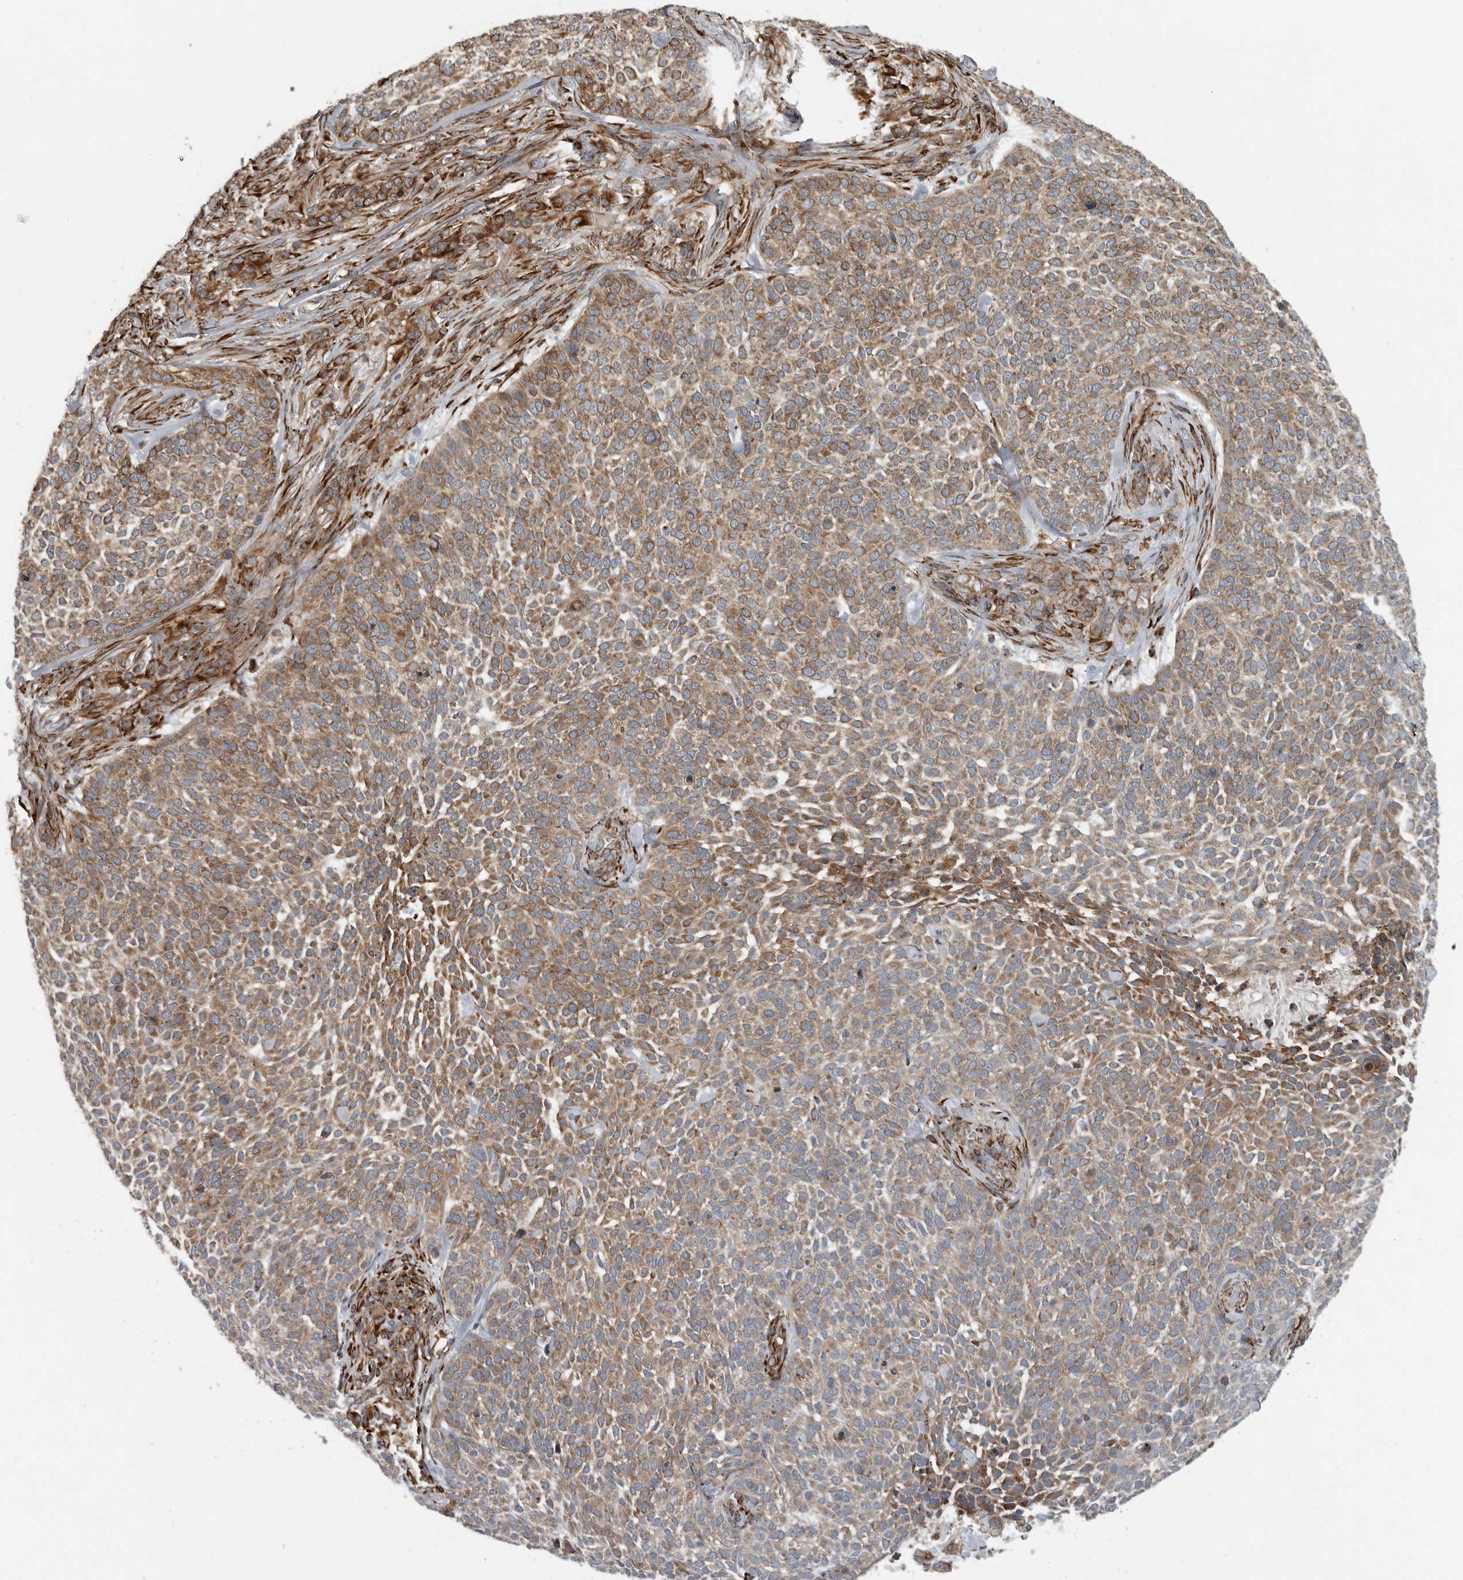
{"staining": {"intensity": "moderate", "quantity": ">75%", "location": "cytoplasmic/membranous"}, "tissue": "skin cancer", "cell_type": "Tumor cells", "image_type": "cancer", "snomed": [{"axis": "morphology", "description": "Basal cell carcinoma"}, {"axis": "topography", "description": "Skin"}], "caption": "Brown immunohistochemical staining in human skin basal cell carcinoma reveals moderate cytoplasmic/membranous expression in about >75% of tumor cells.", "gene": "CEP350", "patient": {"sex": "female", "age": 64}}